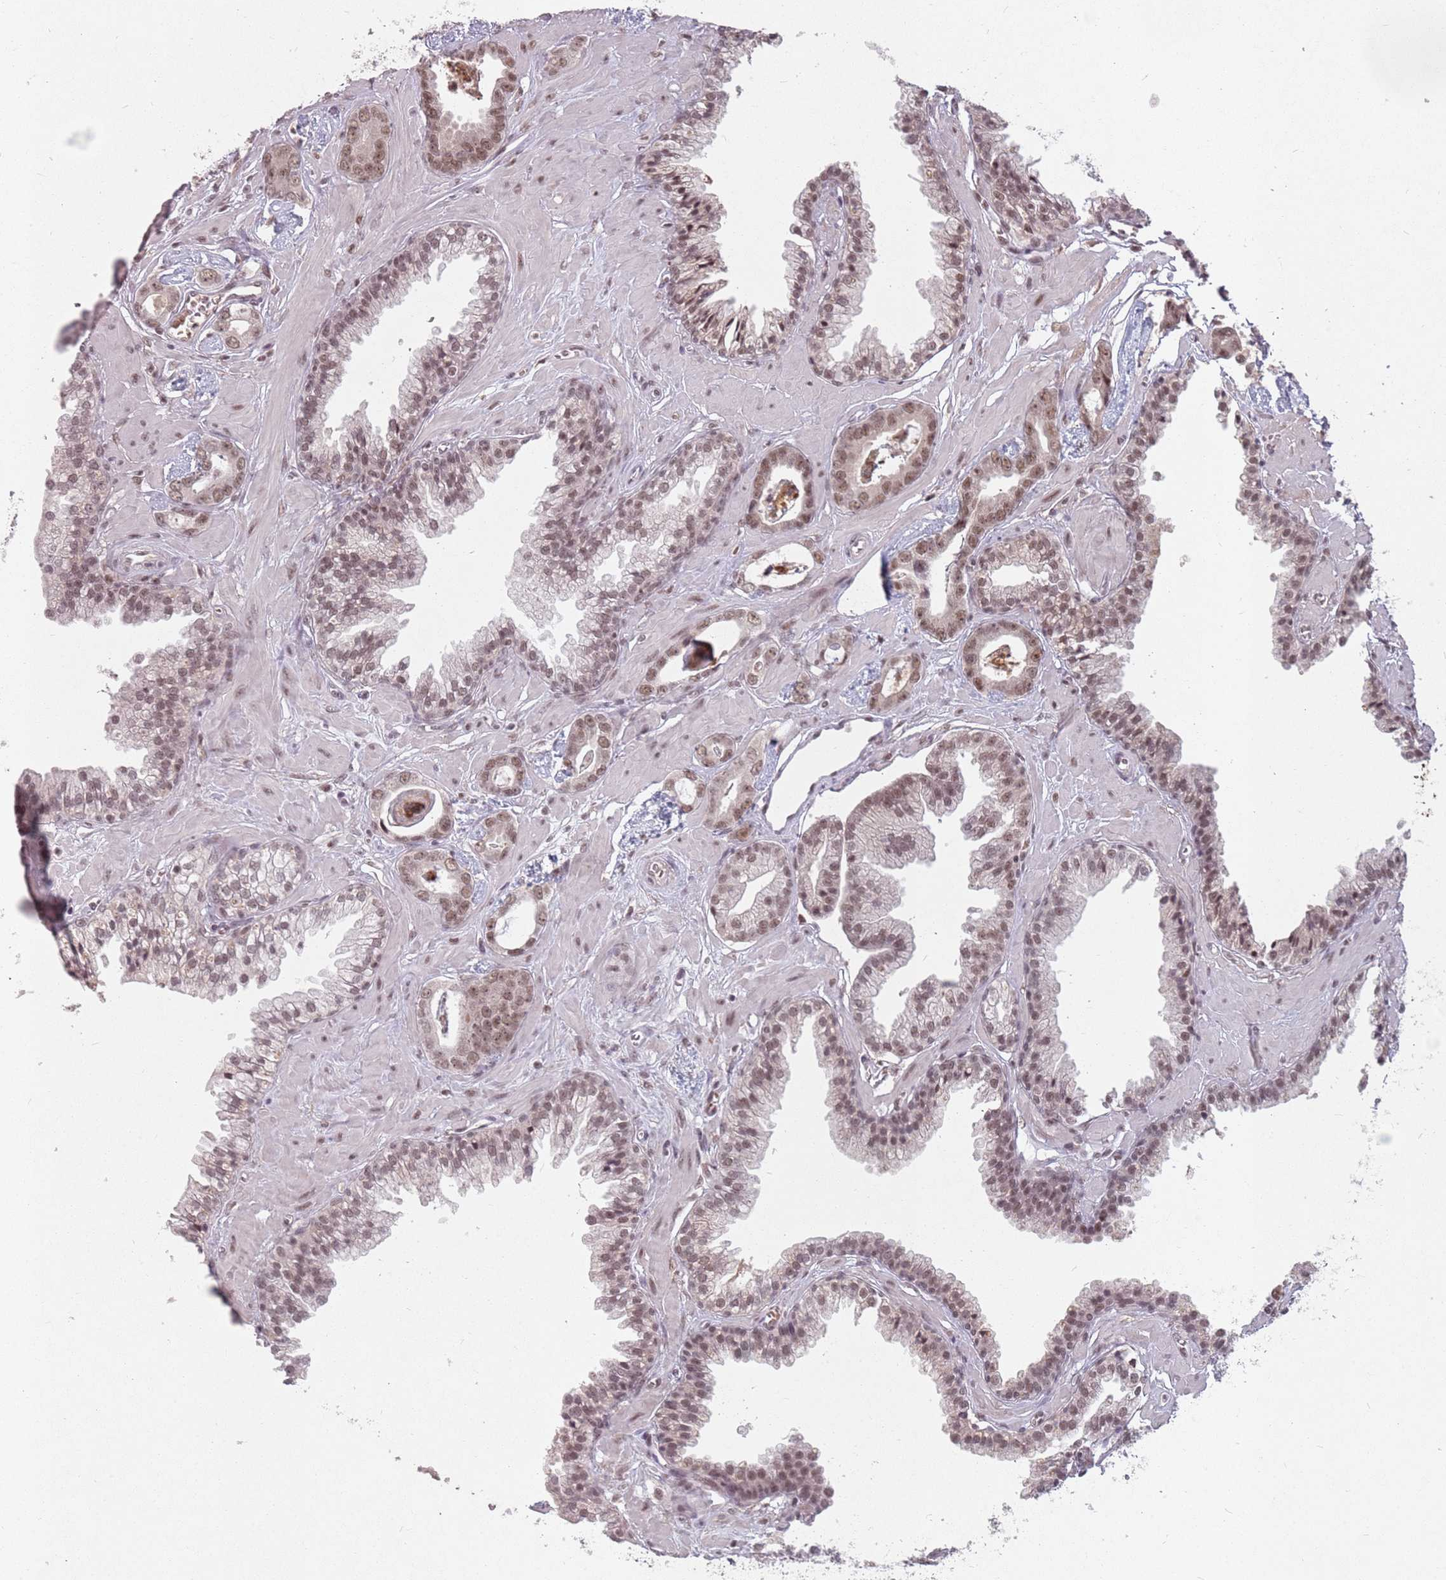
{"staining": {"intensity": "moderate", "quantity": ">75%", "location": "nuclear"}, "tissue": "prostate cancer", "cell_type": "Tumor cells", "image_type": "cancer", "snomed": [{"axis": "morphology", "description": "Adenocarcinoma, Low grade"}, {"axis": "topography", "description": "Prostate"}], "caption": "A high-resolution micrograph shows immunohistochemistry staining of prostate cancer, which reveals moderate nuclear positivity in approximately >75% of tumor cells. (DAB (3,3'-diaminobenzidine) IHC with brightfield microscopy, high magnification).", "gene": "NCBP1", "patient": {"sex": "male", "age": 60}}